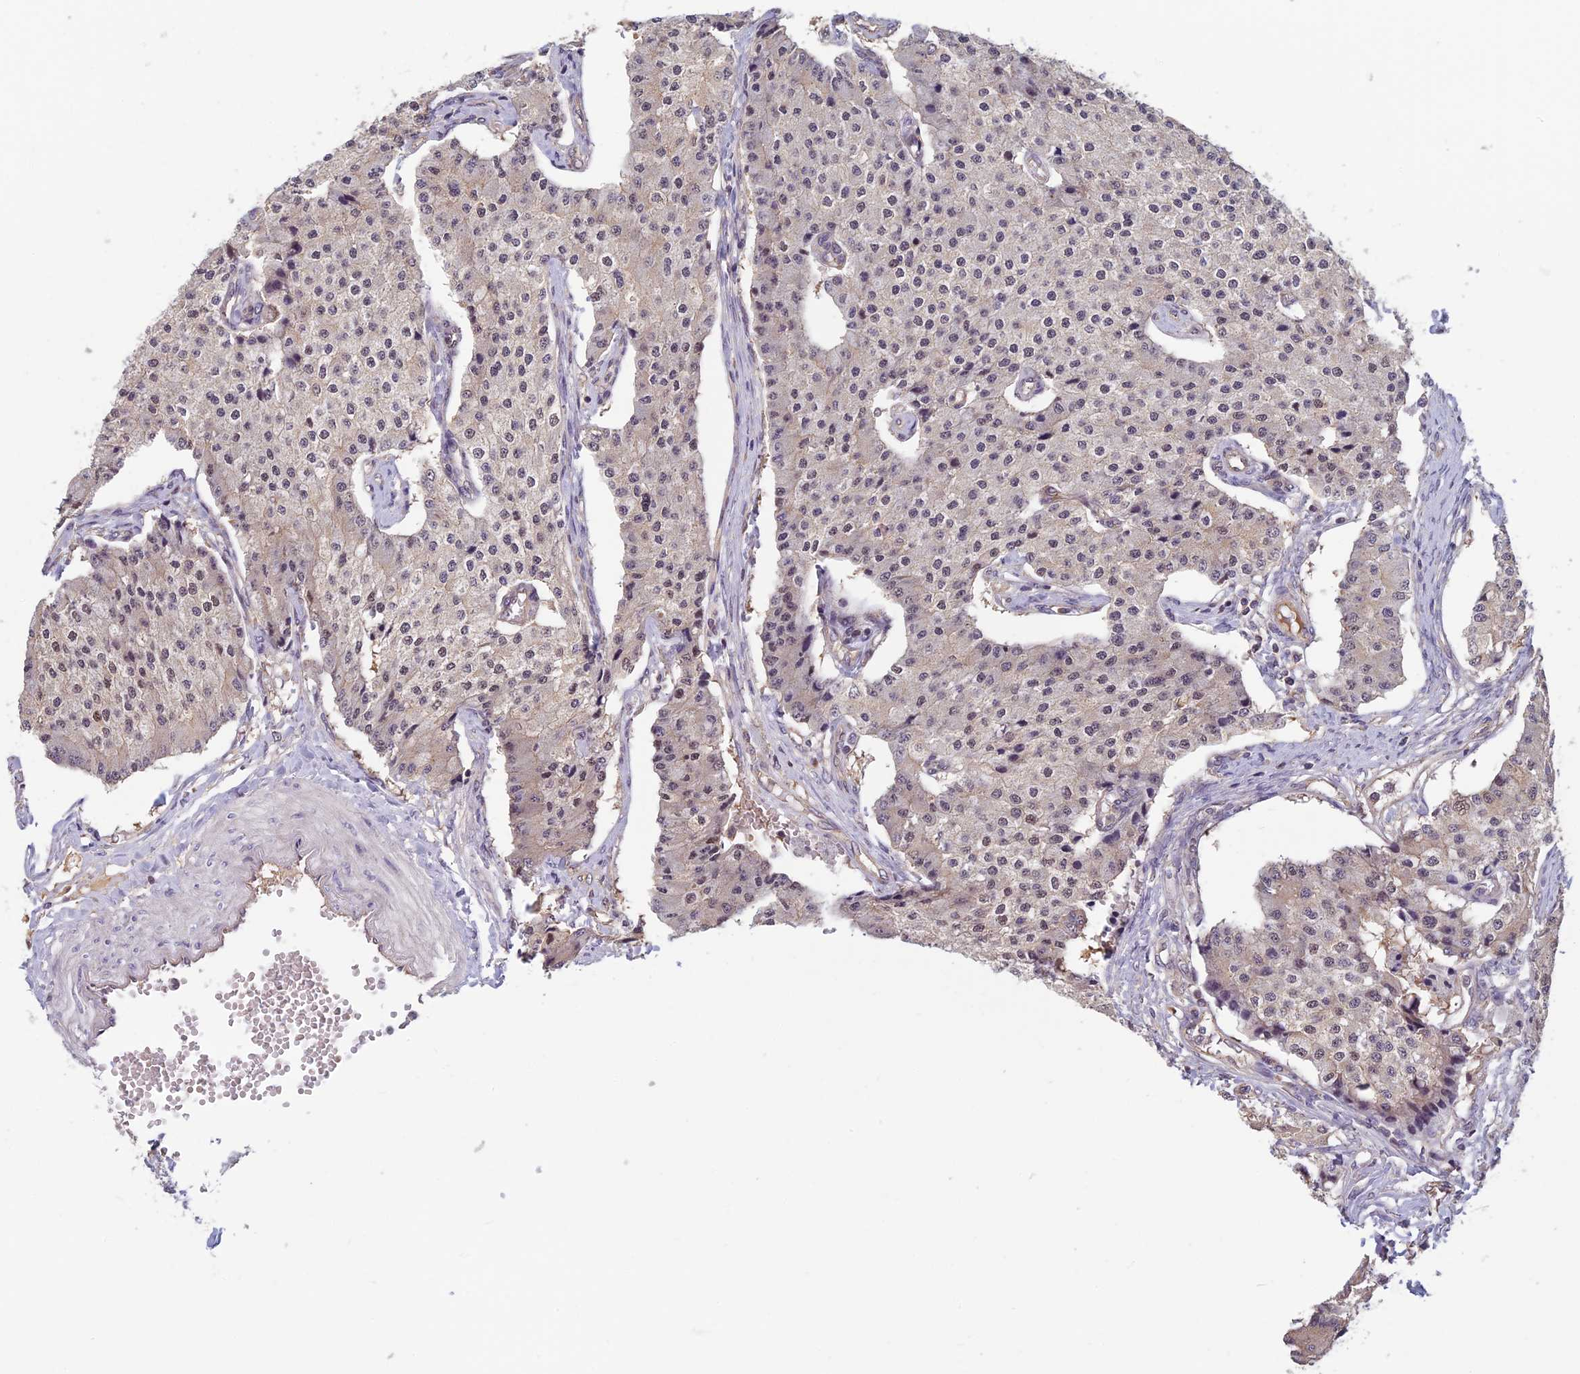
{"staining": {"intensity": "weak", "quantity": "25%-75%", "location": "cytoplasmic/membranous,nuclear"}, "tissue": "carcinoid", "cell_type": "Tumor cells", "image_type": "cancer", "snomed": [{"axis": "morphology", "description": "Carcinoid, malignant, NOS"}, {"axis": "topography", "description": "Colon"}], "caption": "DAB (3,3'-diaminobenzidine) immunohistochemical staining of carcinoid displays weak cytoplasmic/membranous and nuclear protein expression in approximately 25%-75% of tumor cells.", "gene": "PIKFYVE", "patient": {"sex": "female", "age": 52}}